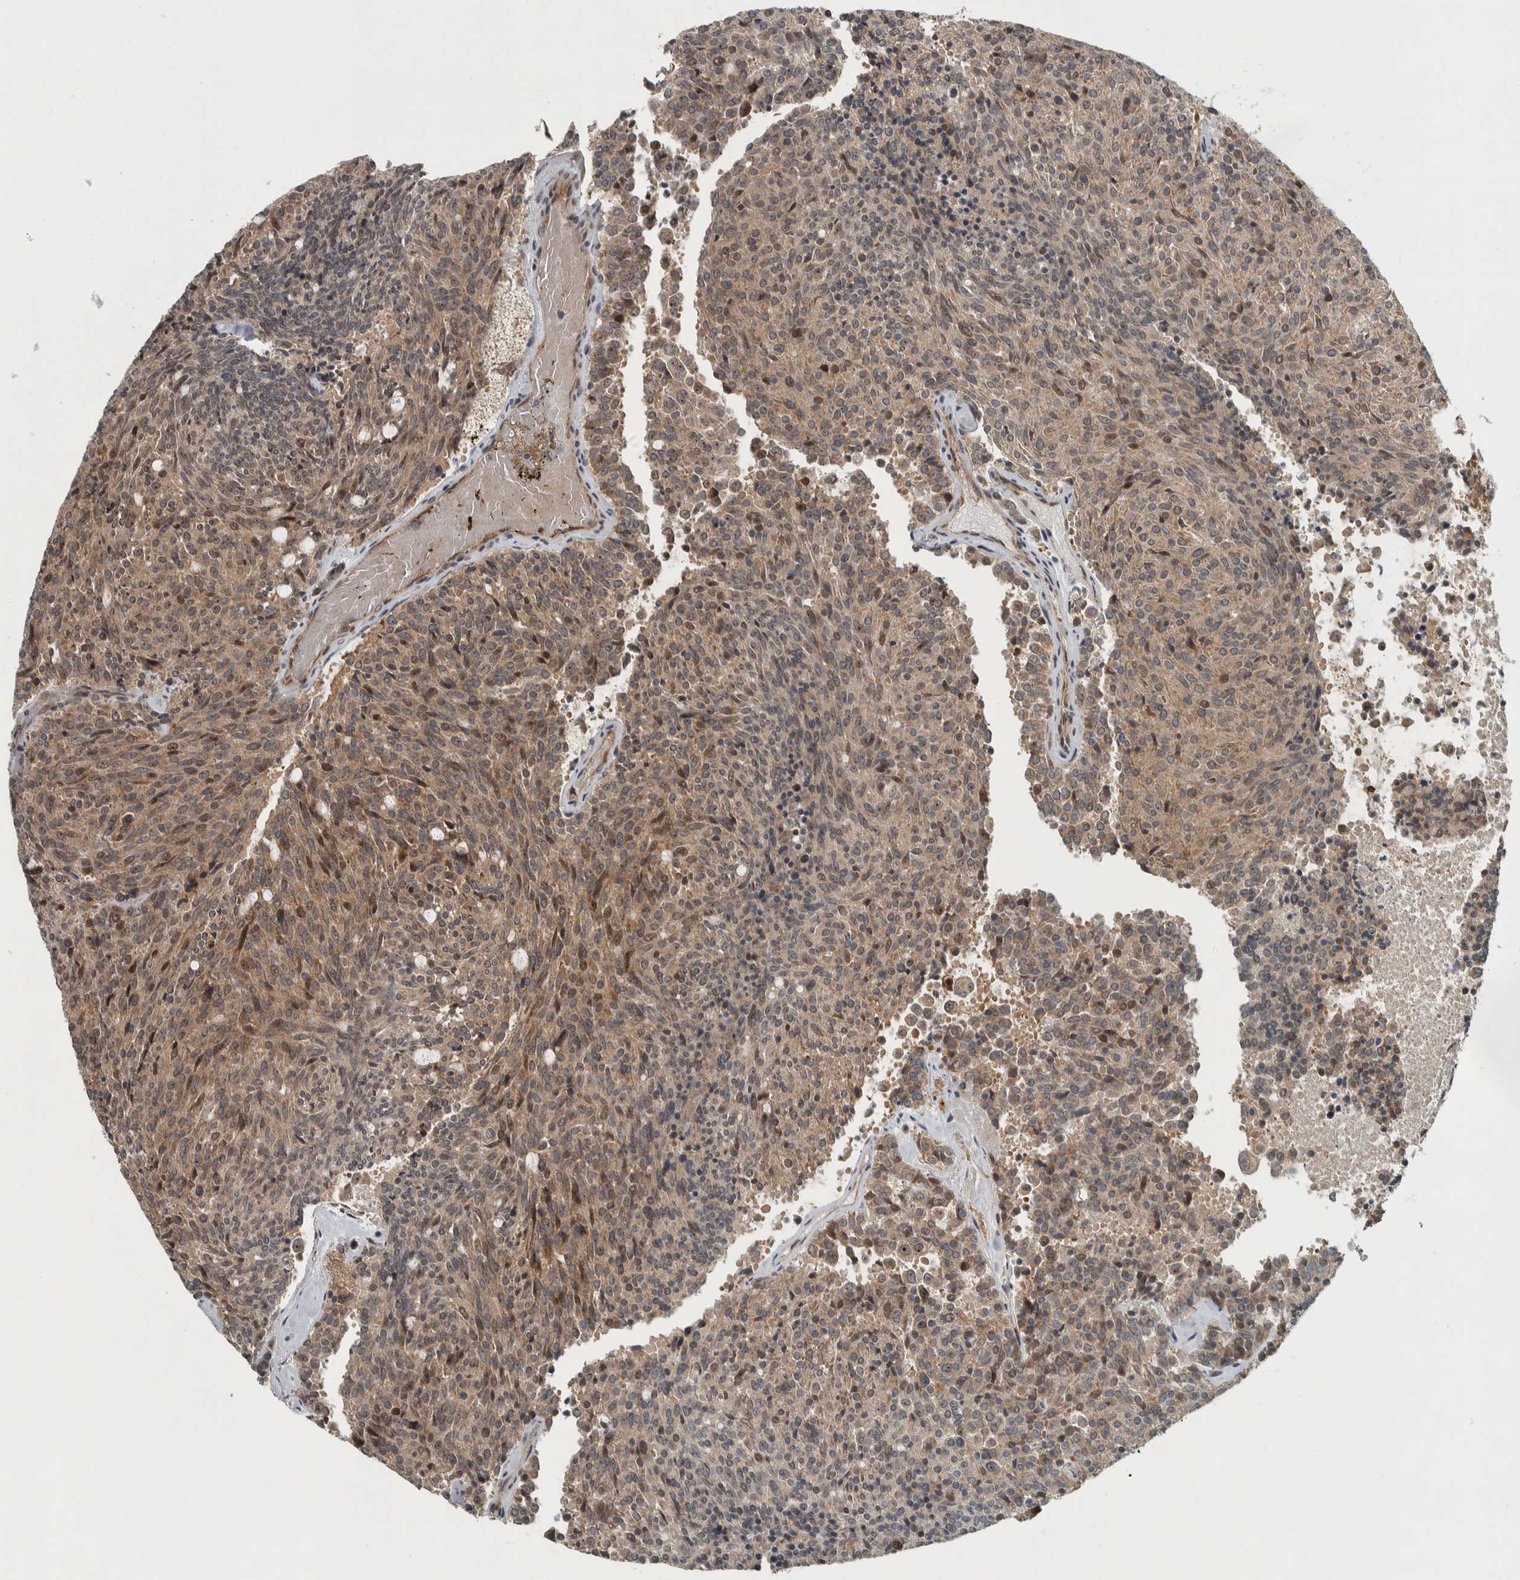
{"staining": {"intensity": "weak", "quantity": ">75%", "location": "cytoplasmic/membranous,nuclear"}, "tissue": "carcinoid", "cell_type": "Tumor cells", "image_type": "cancer", "snomed": [{"axis": "morphology", "description": "Carcinoid, malignant, NOS"}, {"axis": "topography", "description": "Pancreas"}], "caption": "A micrograph of carcinoid stained for a protein reveals weak cytoplasmic/membranous and nuclear brown staining in tumor cells. (DAB = brown stain, brightfield microscopy at high magnification).", "gene": "XPO5", "patient": {"sex": "female", "age": 54}}